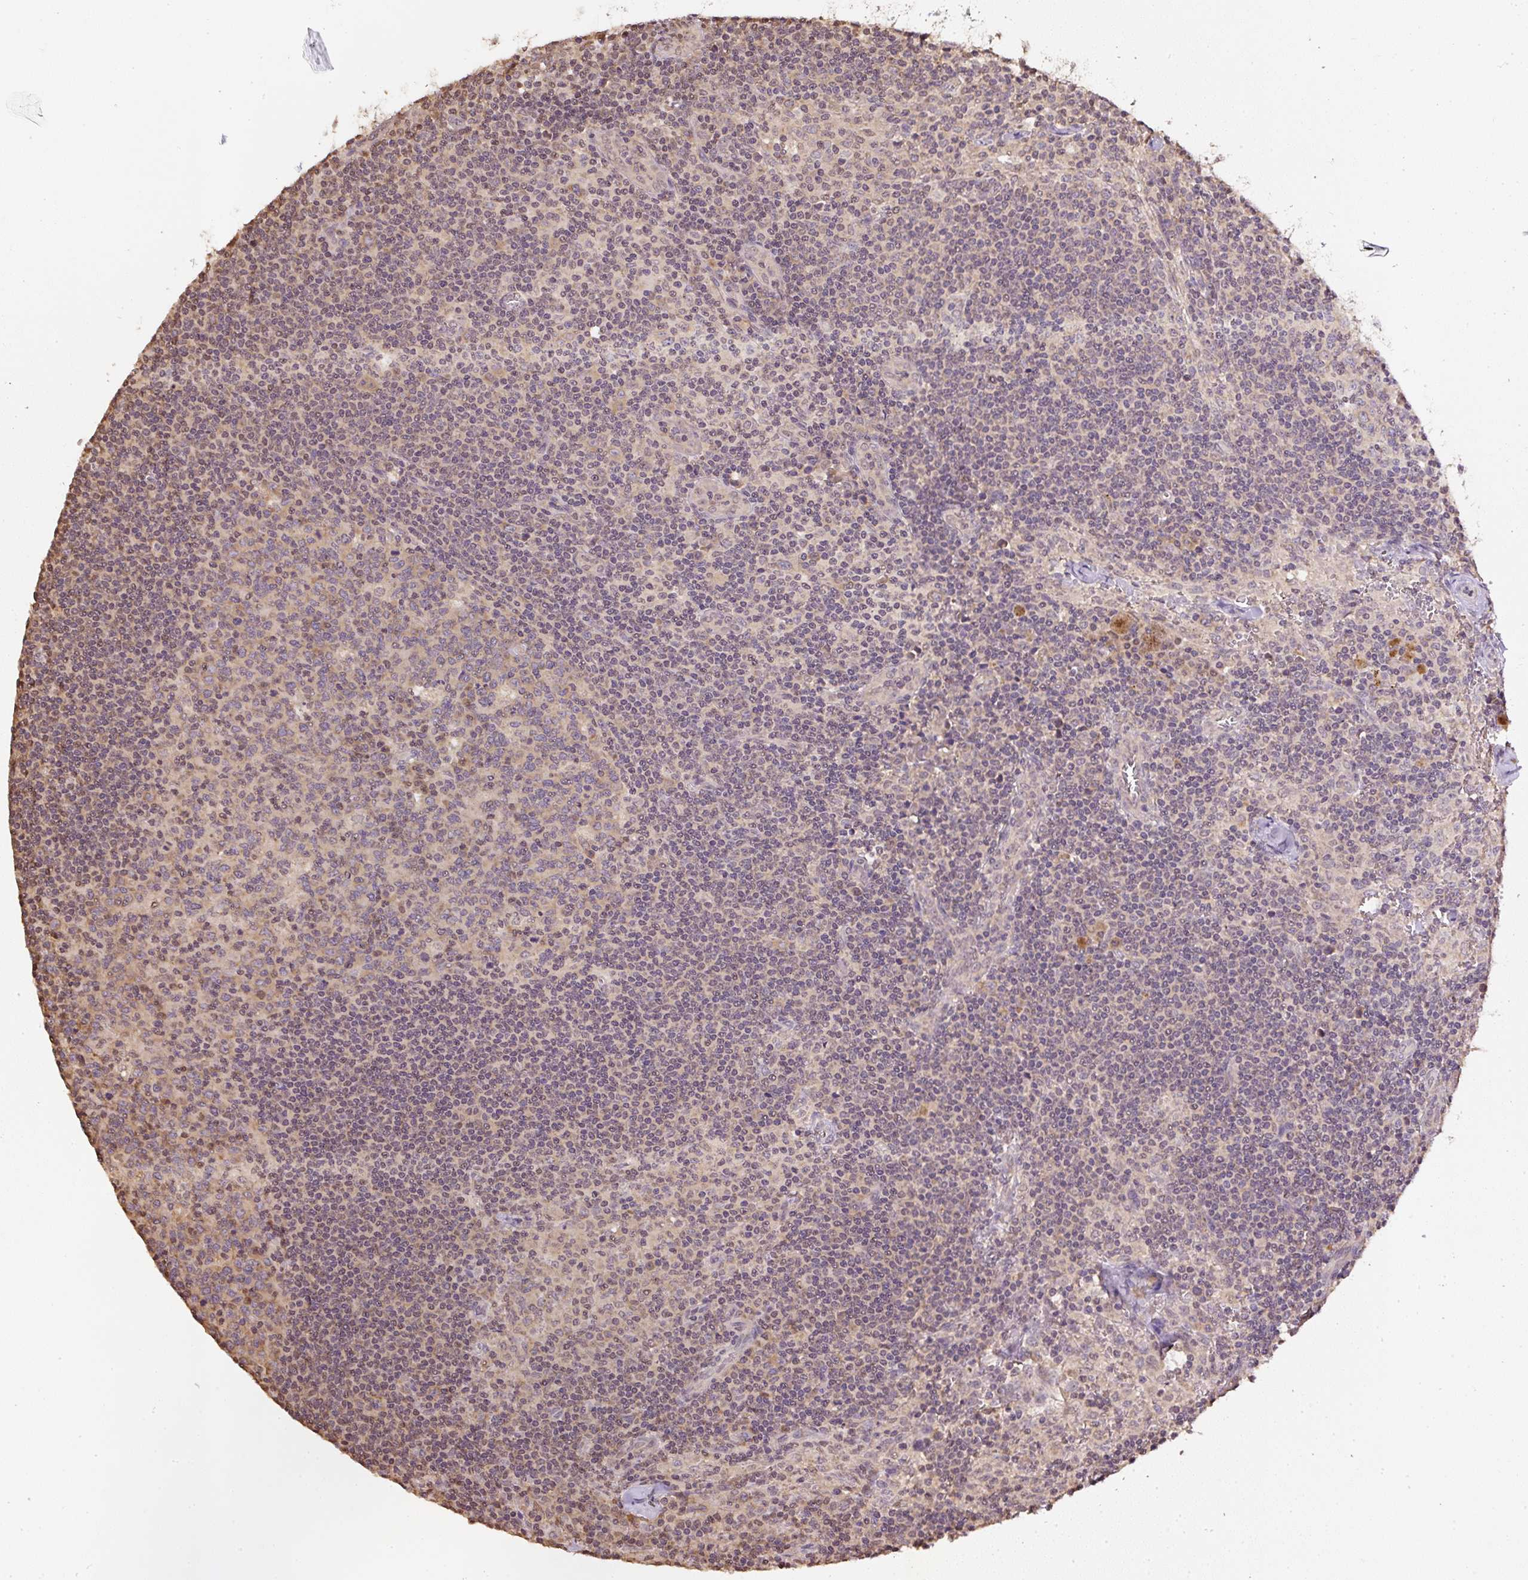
{"staining": {"intensity": "weak", "quantity": "<25%", "location": "nuclear"}, "tissue": "lymph node", "cell_type": "Germinal center cells", "image_type": "normal", "snomed": [{"axis": "morphology", "description": "Normal tissue, NOS"}, {"axis": "topography", "description": "Lymph node"}], "caption": "Human lymph node stained for a protein using immunohistochemistry (IHC) shows no positivity in germinal center cells.", "gene": "TMEM170B", "patient": {"sex": "female", "age": 45}}